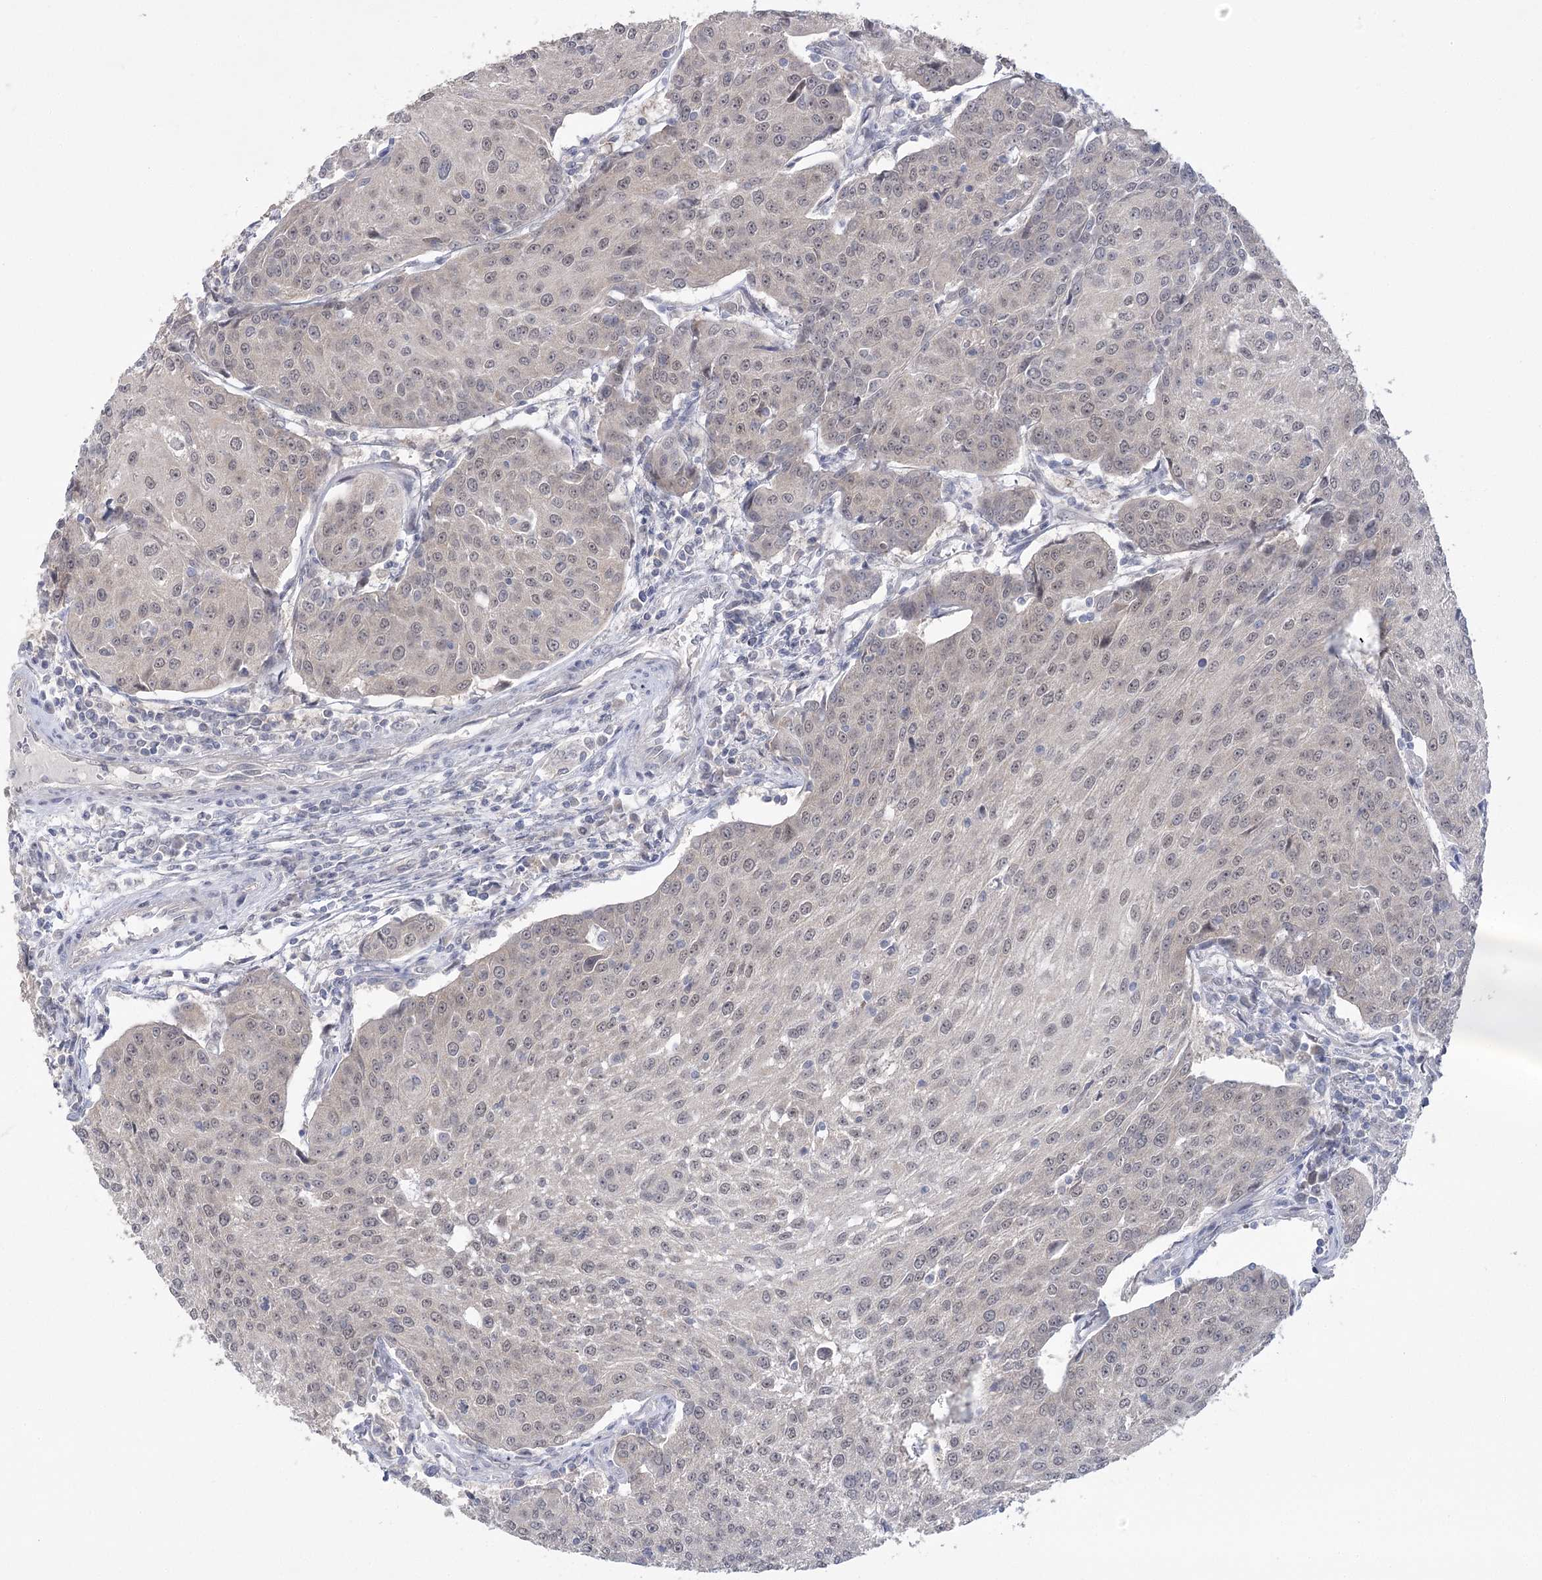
{"staining": {"intensity": "negative", "quantity": "none", "location": "none"}, "tissue": "urothelial cancer", "cell_type": "Tumor cells", "image_type": "cancer", "snomed": [{"axis": "morphology", "description": "Urothelial carcinoma, High grade"}, {"axis": "topography", "description": "Urinary bladder"}], "caption": "Immunohistochemistry histopathology image of neoplastic tissue: urothelial carcinoma (high-grade) stained with DAB exhibits no significant protein expression in tumor cells. (DAB (3,3'-diaminobenzidine) immunohistochemistry (IHC) with hematoxylin counter stain).", "gene": "PHYHIPL", "patient": {"sex": "female", "age": 85}}